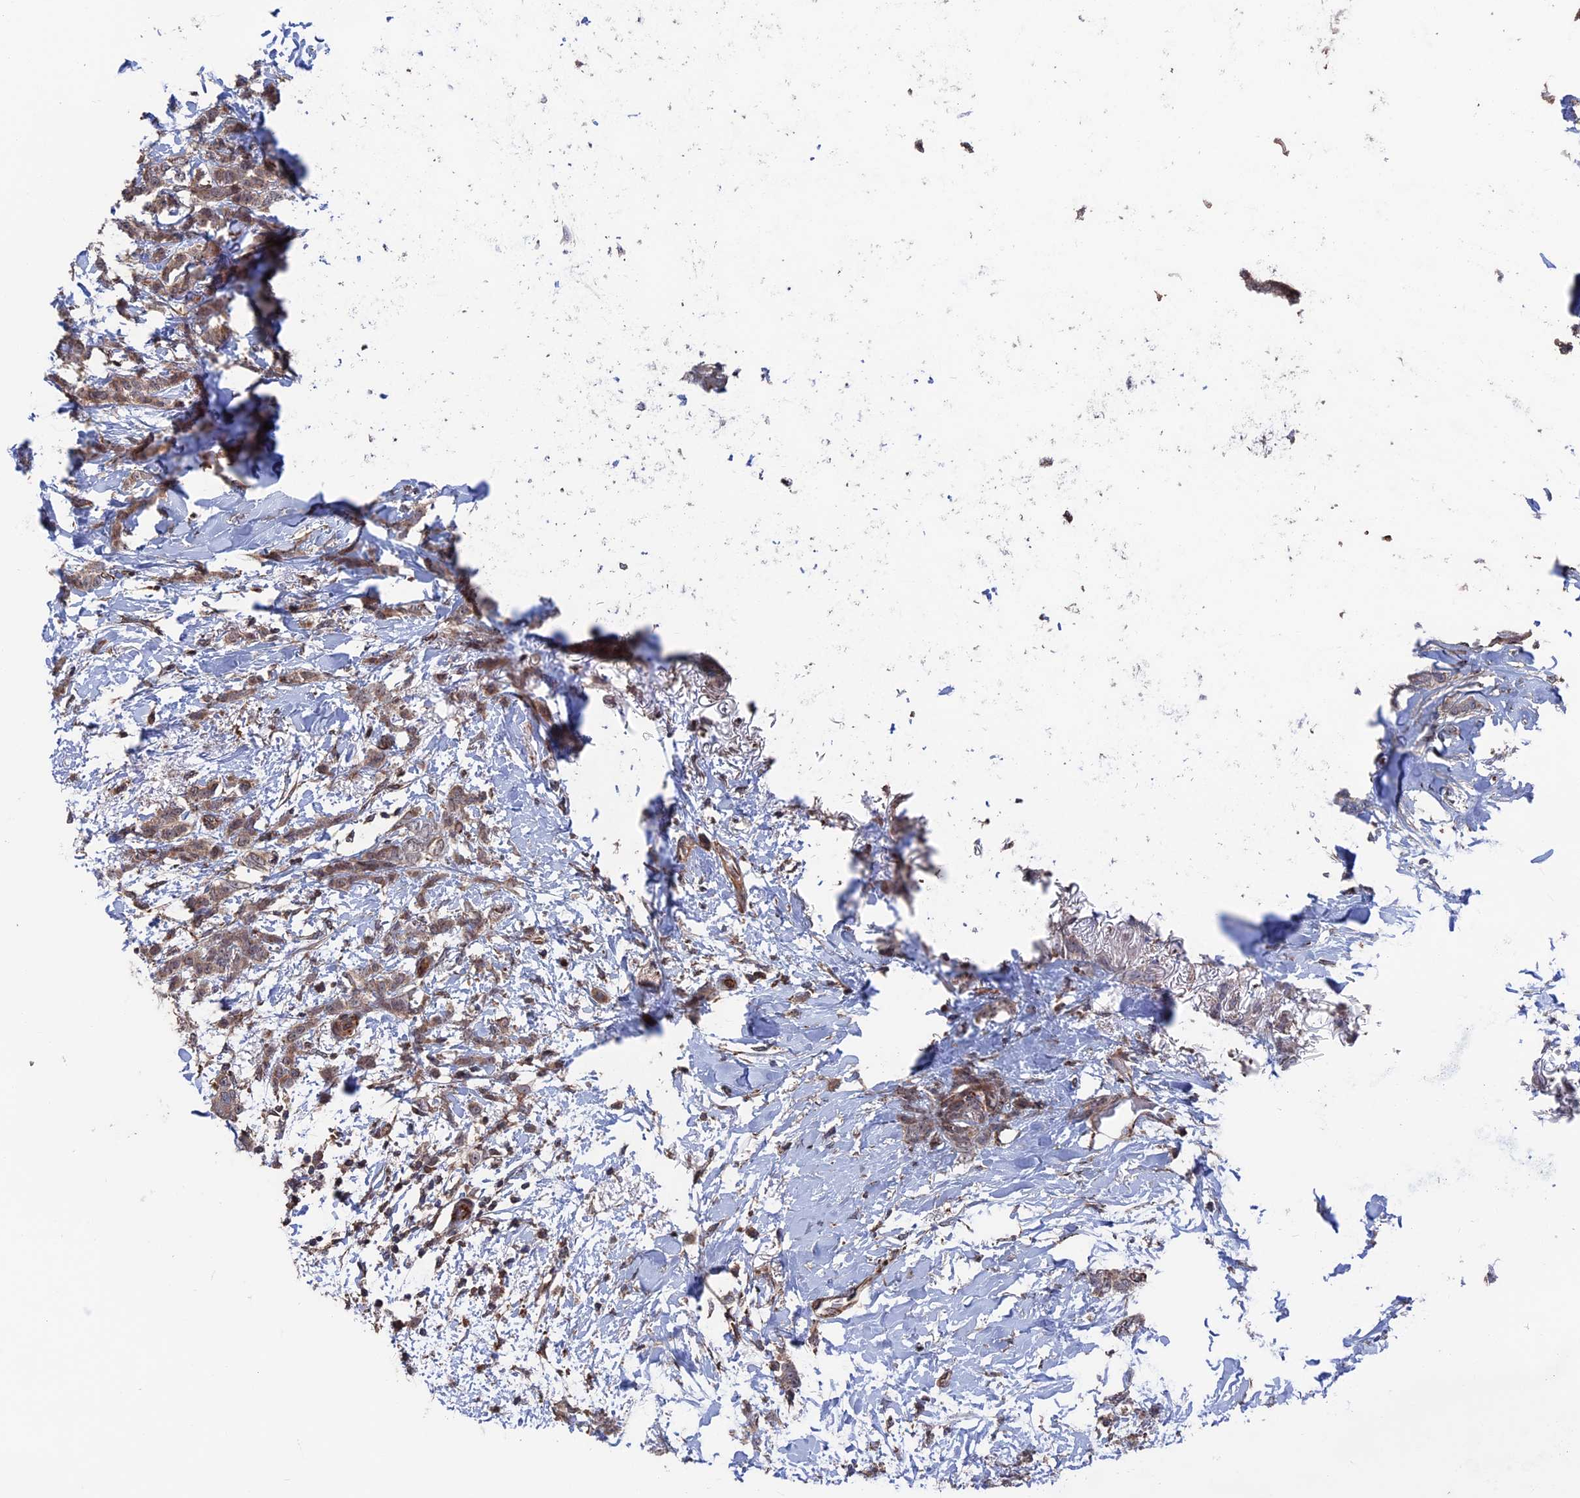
{"staining": {"intensity": "weak", "quantity": ">75%", "location": "cytoplasmic/membranous"}, "tissue": "breast cancer", "cell_type": "Tumor cells", "image_type": "cancer", "snomed": [{"axis": "morphology", "description": "Duct carcinoma"}, {"axis": "topography", "description": "Breast"}], "caption": "Immunohistochemical staining of breast cancer (infiltrating ductal carcinoma) reveals low levels of weak cytoplasmic/membranous protein staining in approximately >75% of tumor cells.", "gene": "PLA2G15", "patient": {"sex": "female", "age": 72}}